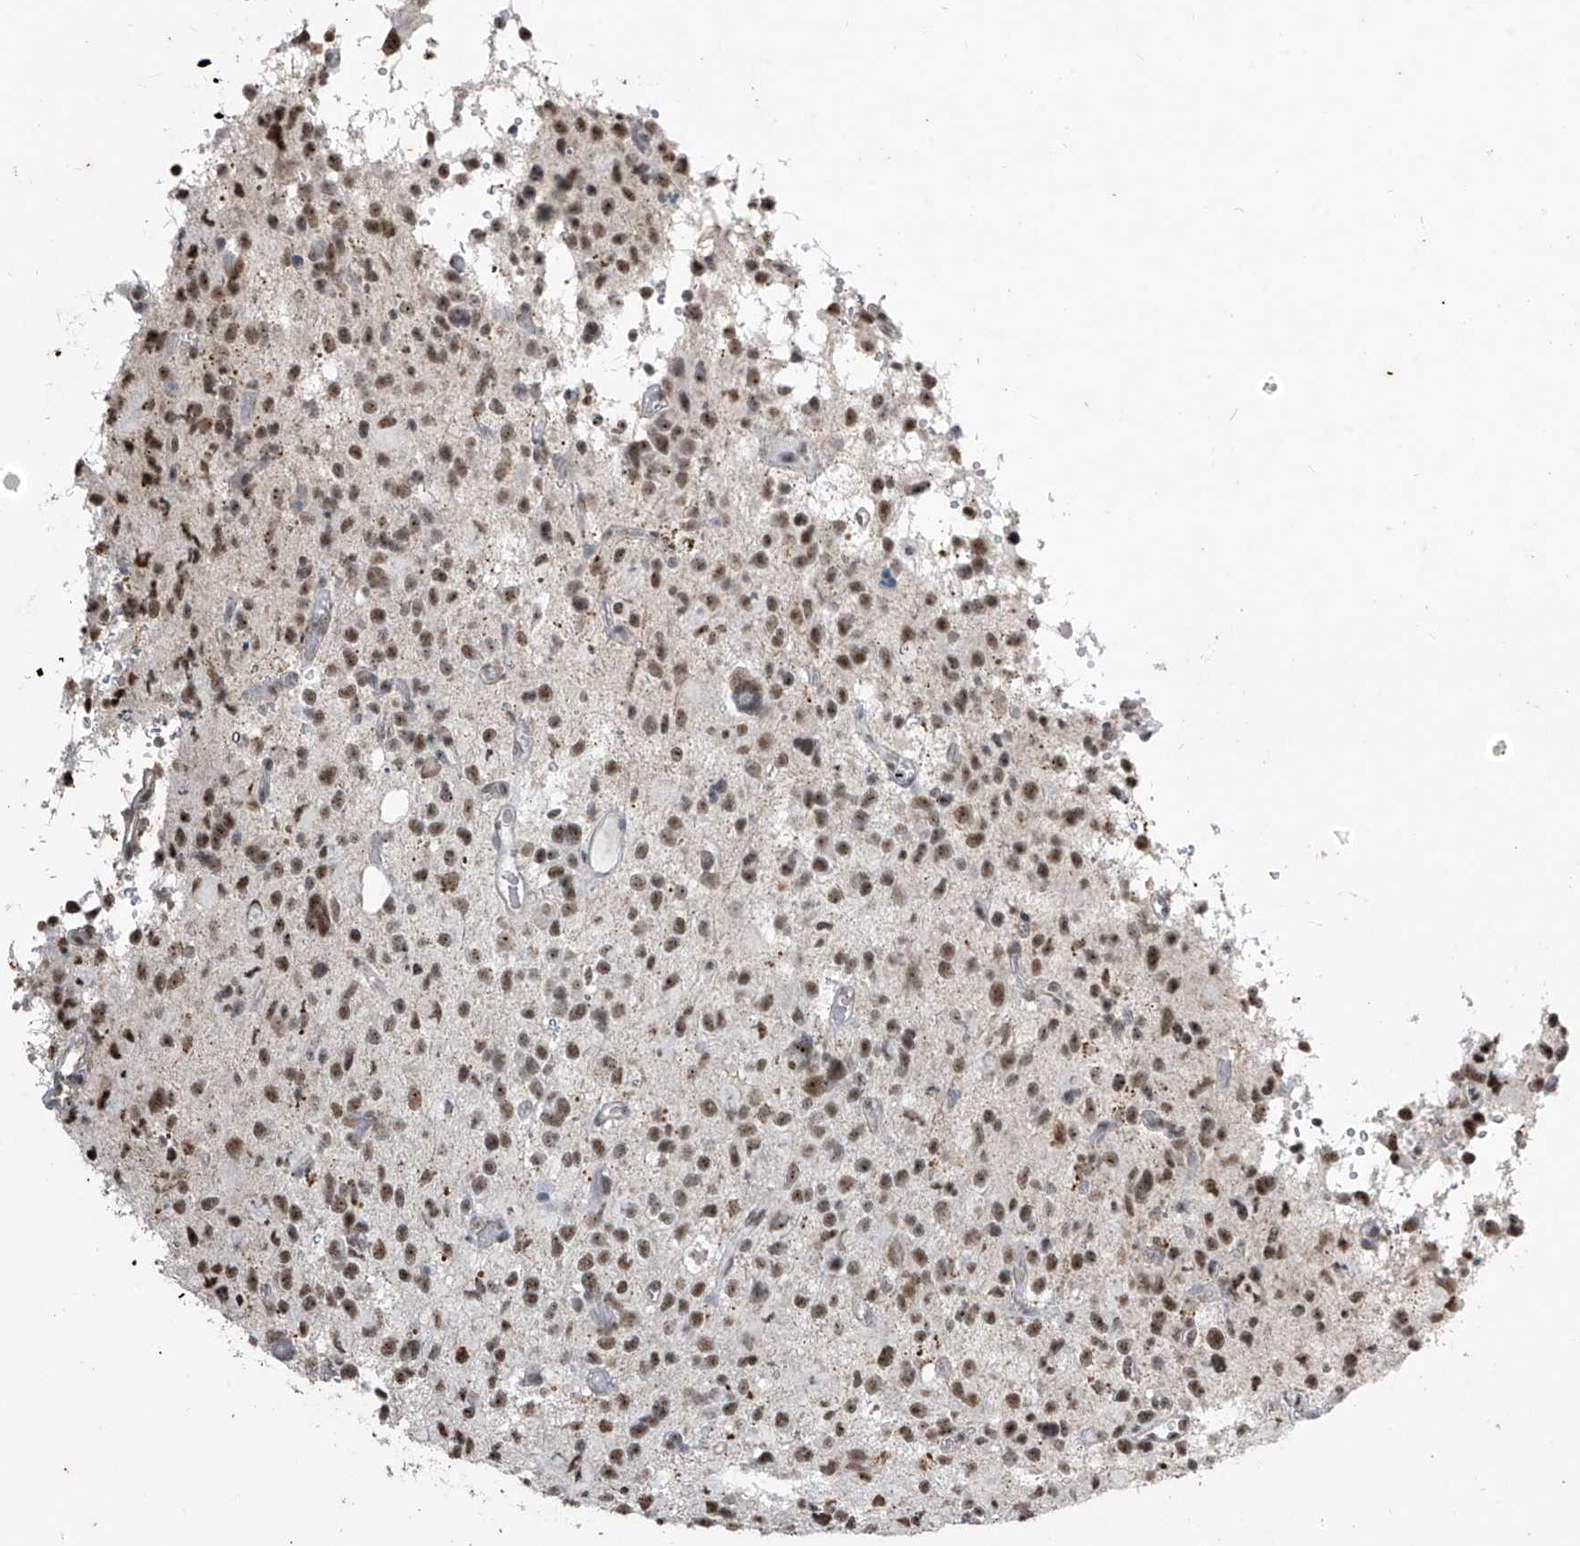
{"staining": {"intensity": "moderate", "quantity": ">75%", "location": "nuclear"}, "tissue": "glioma", "cell_type": "Tumor cells", "image_type": "cancer", "snomed": [{"axis": "morphology", "description": "Glioma, malignant, High grade"}, {"axis": "topography", "description": "Brain"}], "caption": "A histopathology image of human glioma stained for a protein displays moderate nuclear brown staining in tumor cells. Nuclei are stained in blue.", "gene": "TFEC", "patient": {"sex": "male", "age": 48}}